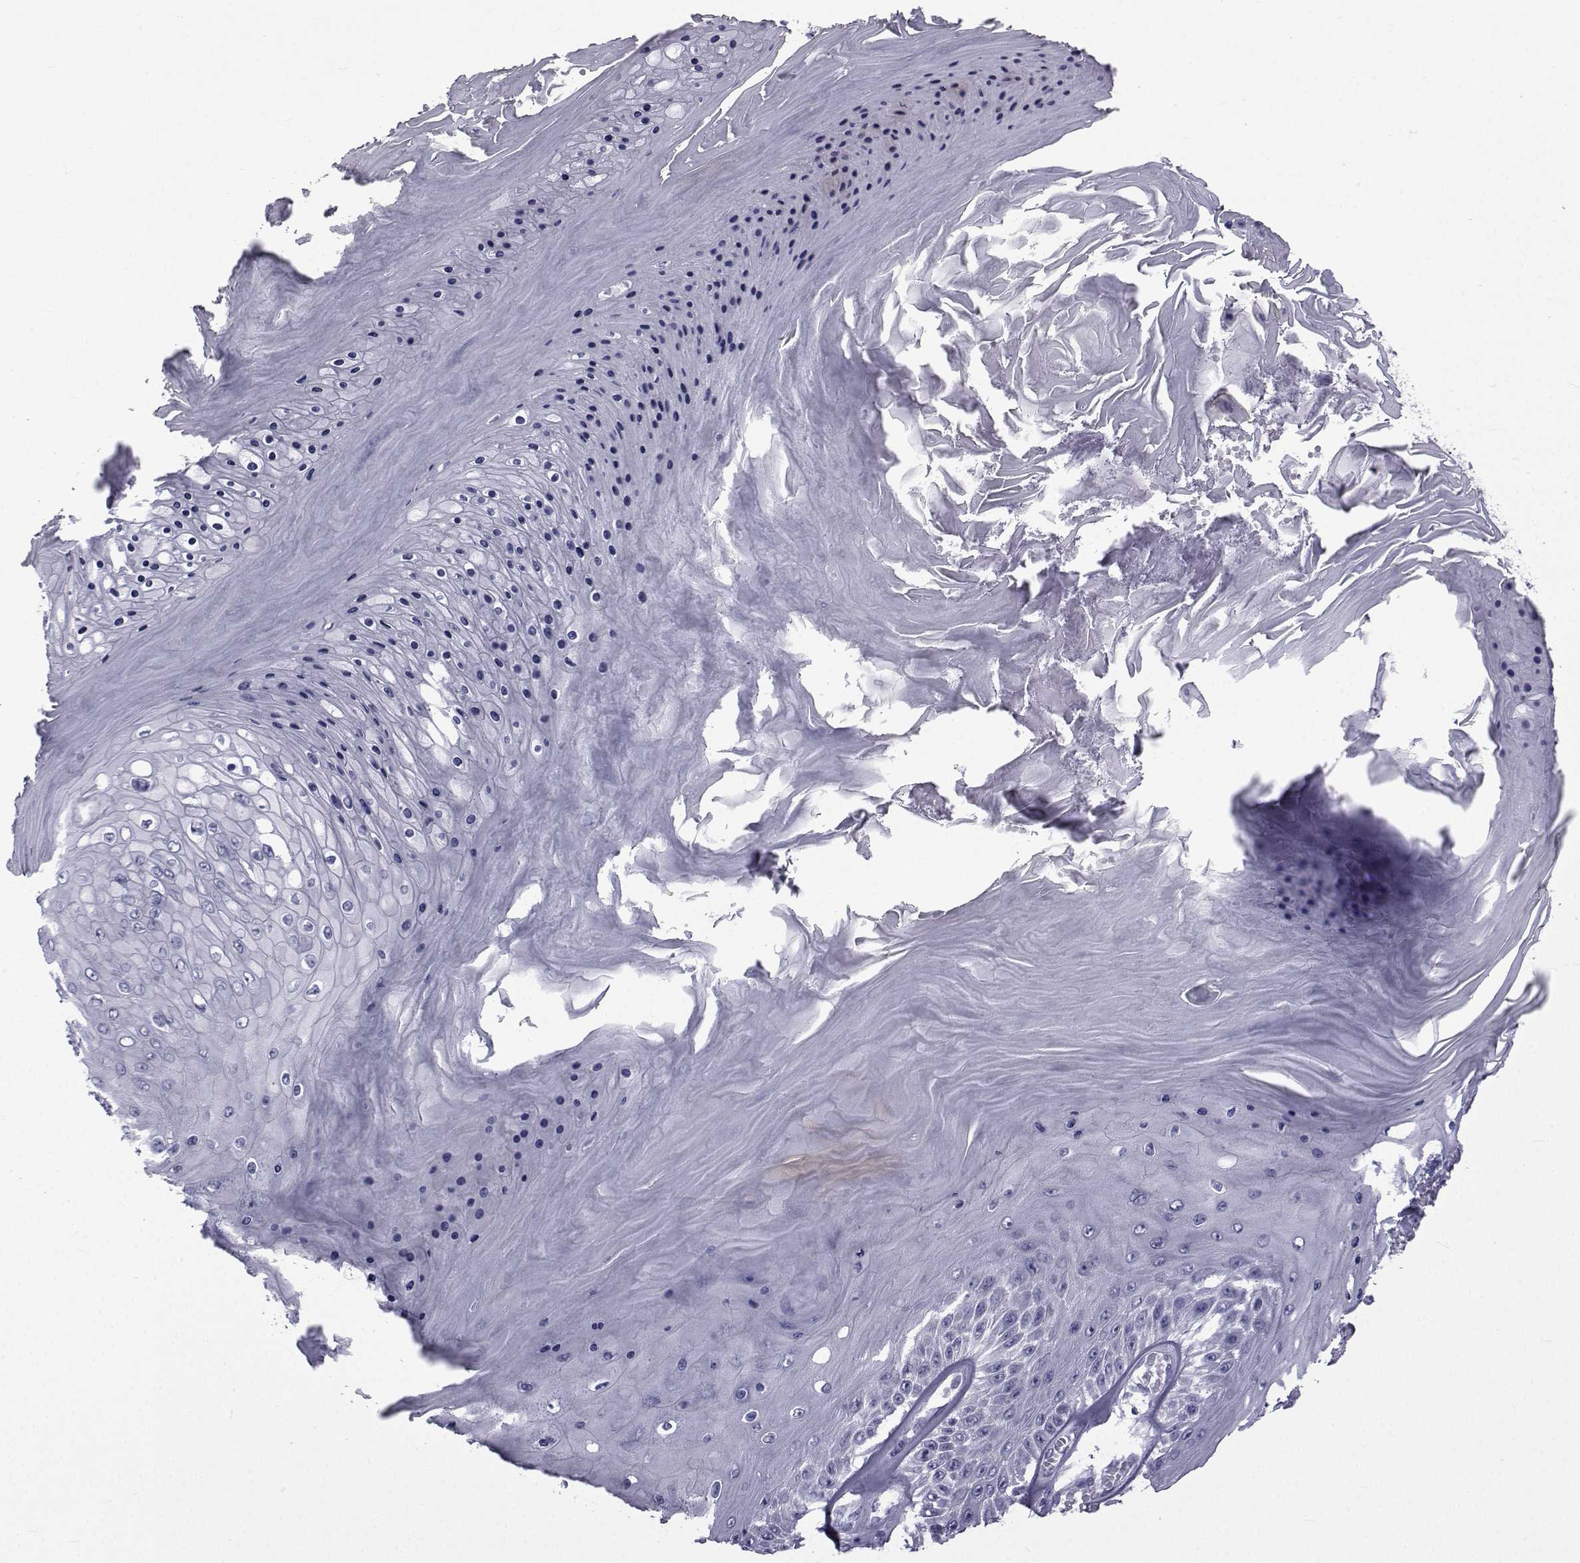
{"staining": {"intensity": "negative", "quantity": "none", "location": "none"}, "tissue": "skin cancer", "cell_type": "Tumor cells", "image_type": "cancer", "snomed": [{"axis": "morphology", "description": "Squamous cell carcinoma, NOS"}, {"axis": "topography", "description": "Skin"}], "caption": "High magnification brightfield microscopy of skin cancer (squamous cell carcinoma) stained with DAB (3,3'-diaminobenzidine) (brown) and counterstained with hematoxylin (blue): tumor cells show no significant expression.", "gene": "PDE6H", "patient": {"sex": "male", "age": 62}}